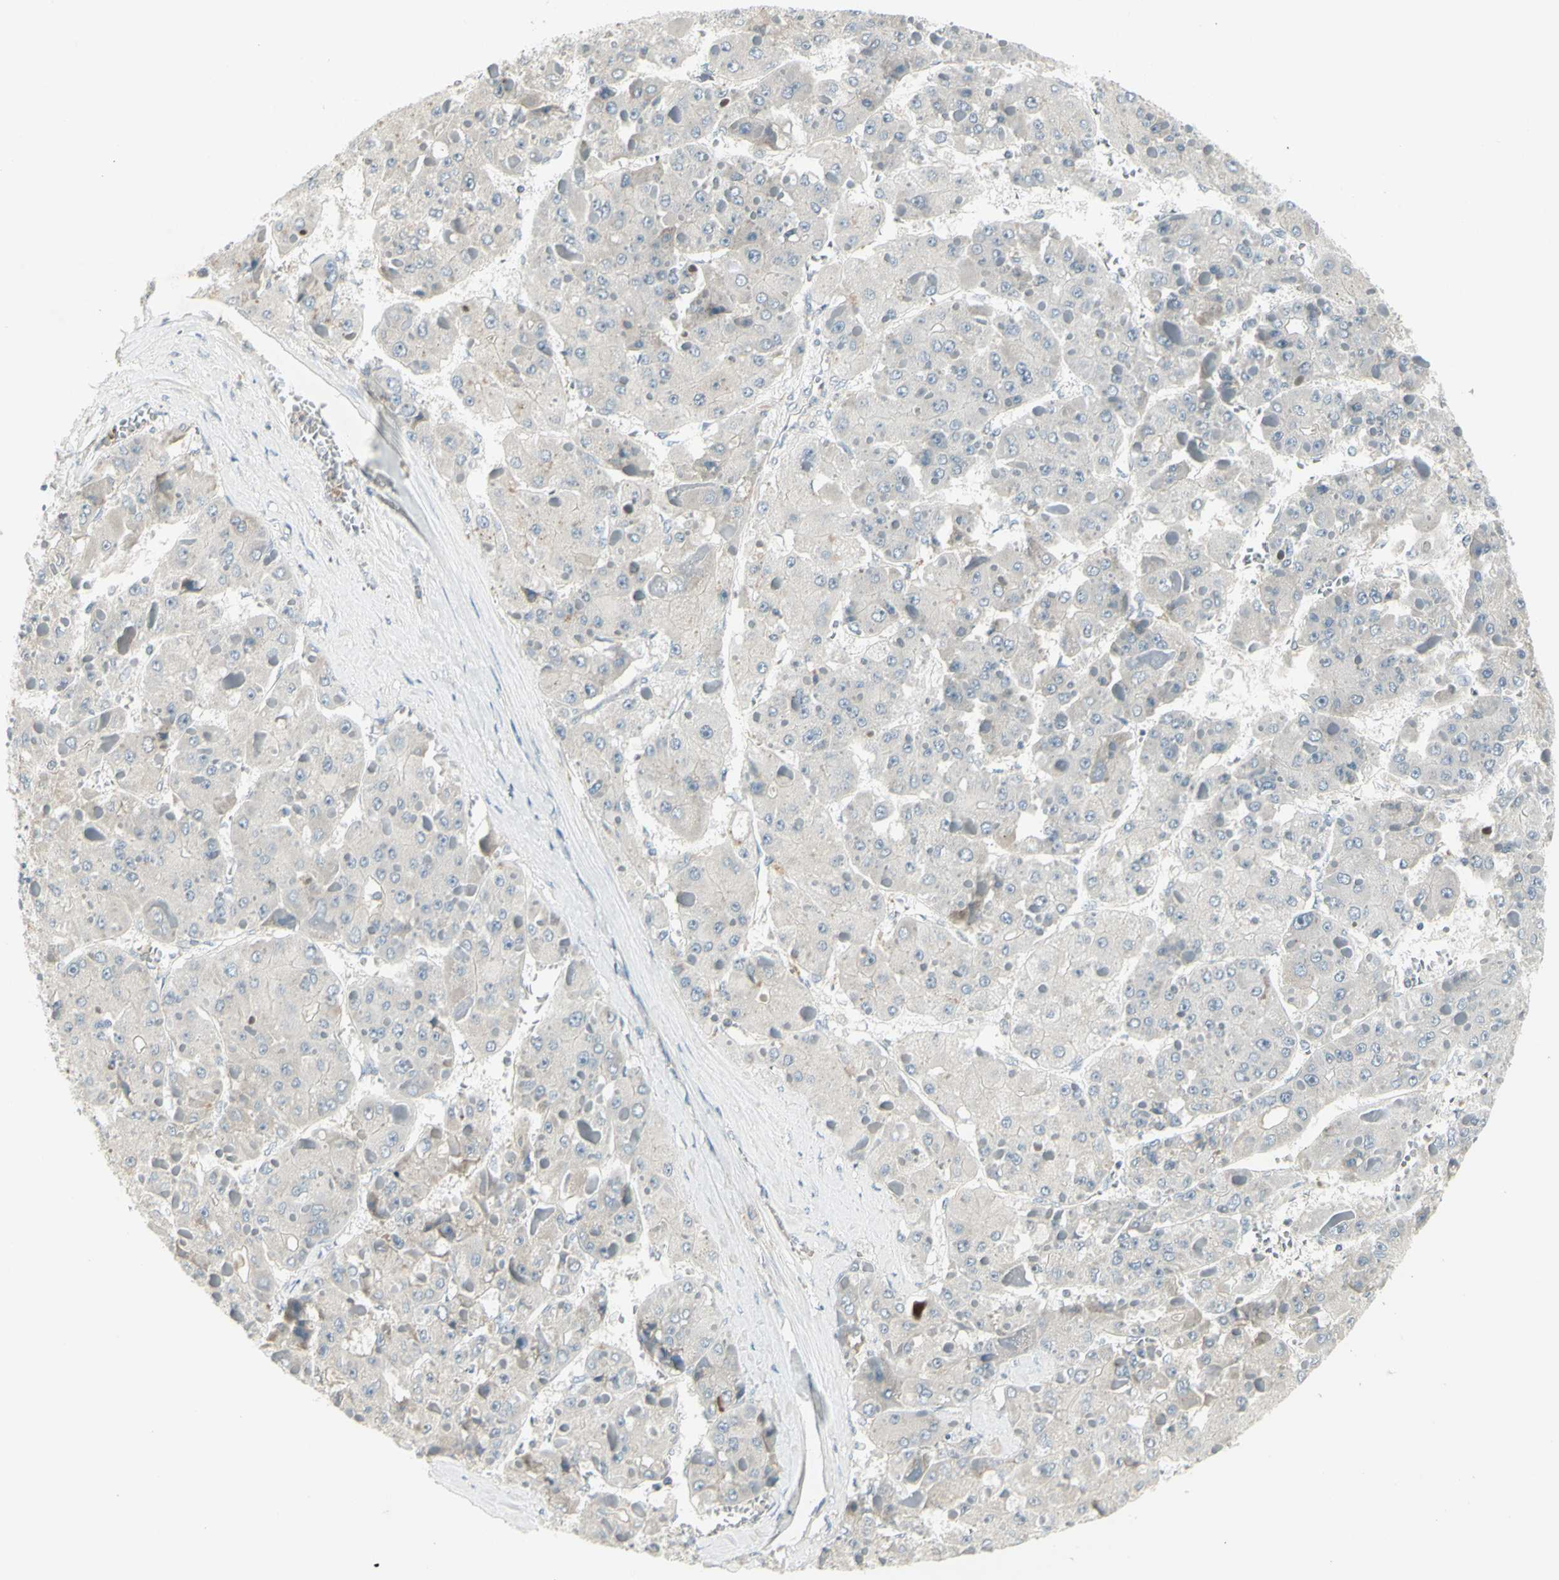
{"staining": {"intensity": "negative", "quantity": "none", "location": "none"}, "tissue": "liver cancer", "cell_type": "Tumor cells", "image_type": "cancer", "snomed": [{"axis": "morphology", "description": "Carcinoma, Hepatocellular, NOS"}, {"axis": "topography", "description": "Liver"}], "caption": "A photomicrograph of human hepatocellular carcinoma (liver) is negative for staining in tumor cells.", "gene": "CCNB2", "patient": {"sex": "female", "age": 73}}